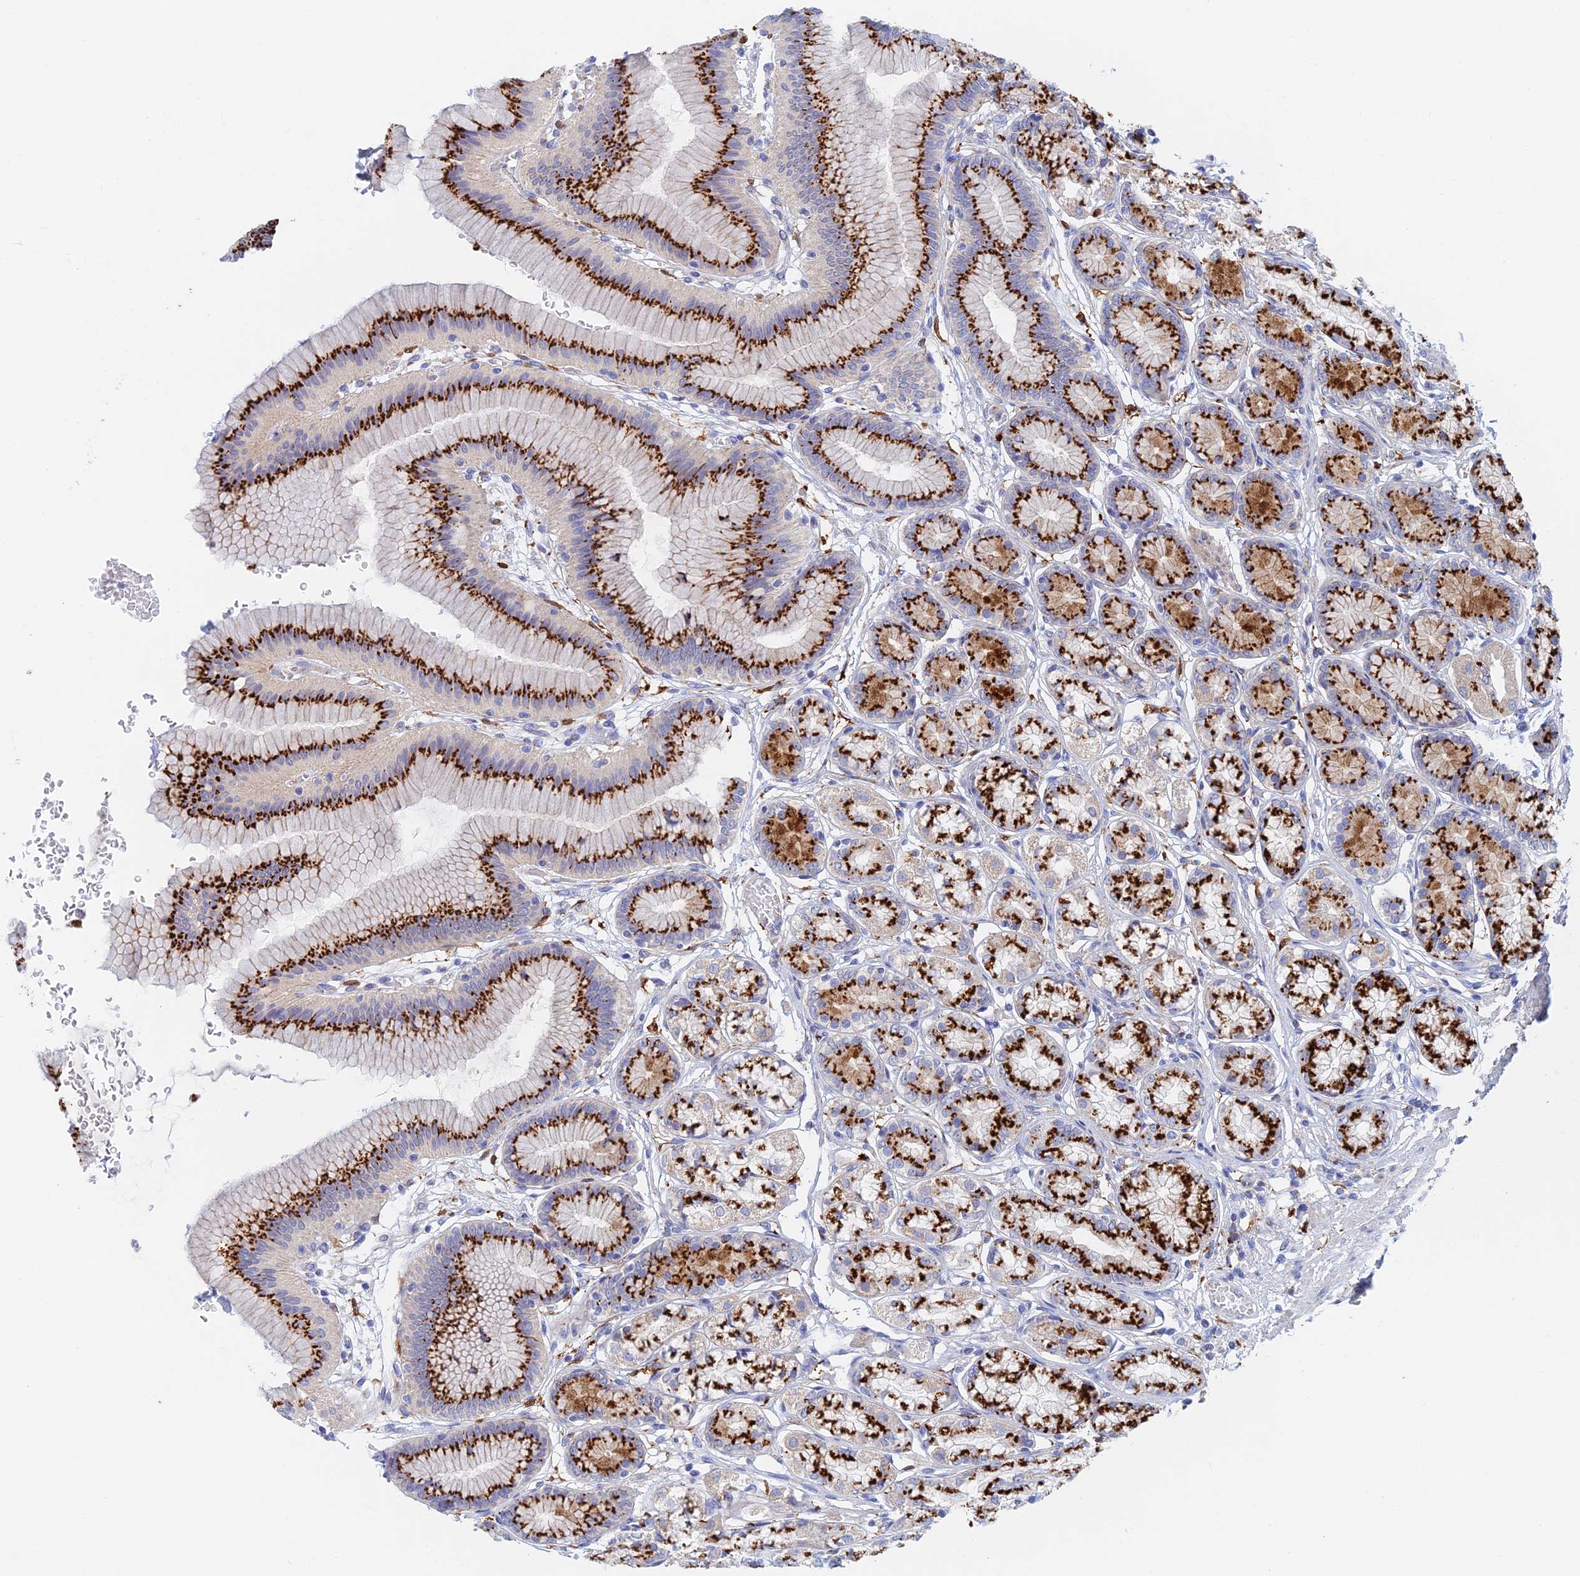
{"staining": {"intensity": "strong", "quantity": "25%-75%", "location": "cytoplasmic/membranous"}, "tissue": "stomach", "cell_type": "Glandular cells", "image_type": "normal", "snomed": [{"axis": "morphology", "description": "Normal tissue, NOS"}, {"axis": "morphology", "description": "Adenocarcinoma, NOS"}, {"axis": "morphology", "description": "Adenocarcinoma, High grade"}, {"axis": "topography", "description": "Stomach, upper"}, {"axis": "topography", "description": "Stomach"}], "caption": "Immunohistochemical staining of unremarkable stomach reveals 25%-75% levels of strong cytoplasmic/membranous protein staining in about 25%-75% of glandular cells. (Stains: DAB in brown, nuclei in blue, Microscopy: brightfield microscopy at high magnification).", "gene": "SLC24A3", "patient": {"sex": "female", "age": 65}}